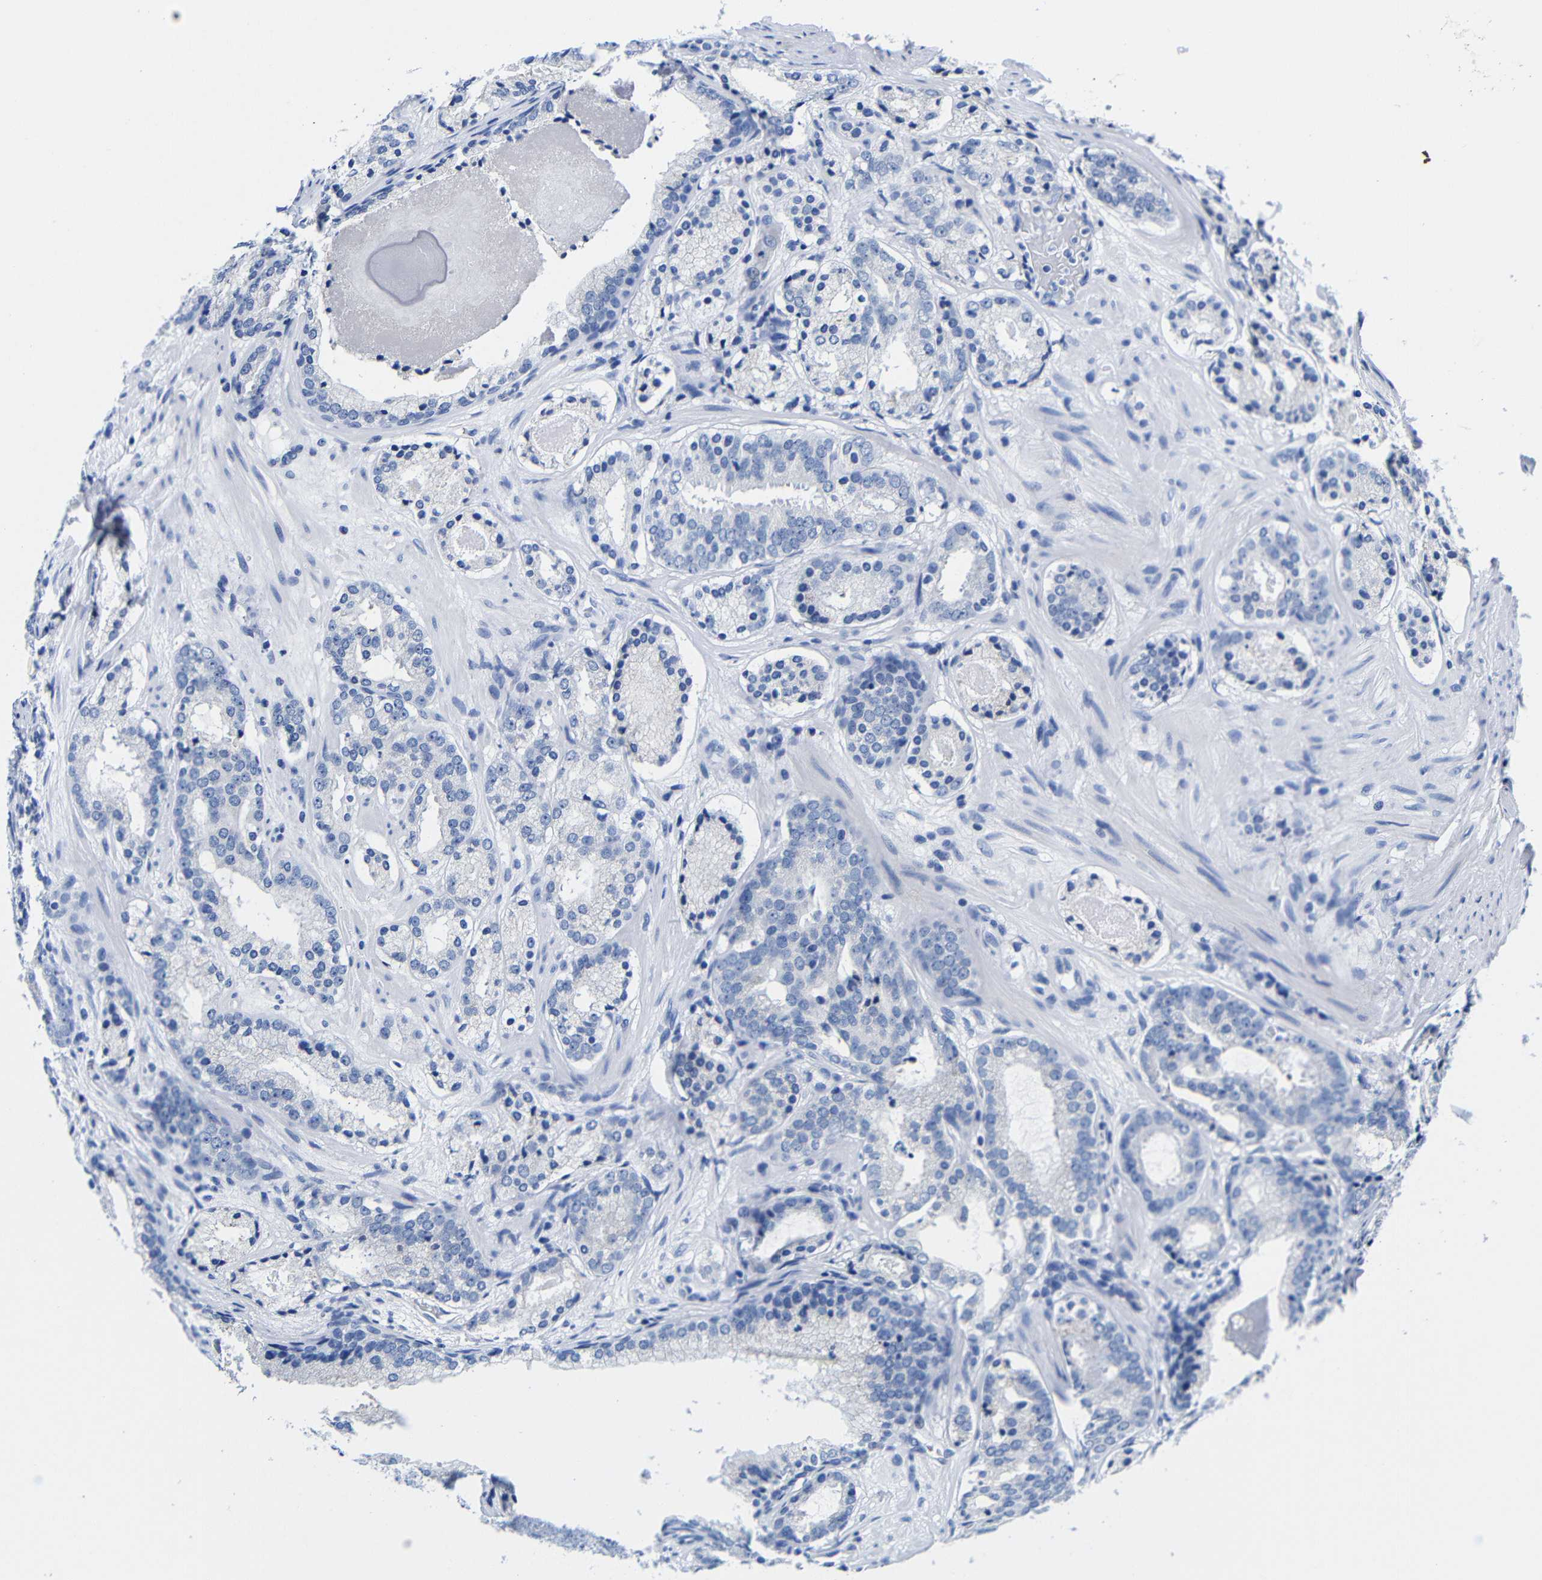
{"staining": {"intensity": "negative", "quantity": "none", "location": "none"}, "tissue": "prostate cancer", "cell_type": "Tumor cells", "image_type": "cancer", "snomed": [{"axis": "morphology", "description": "Adenocarcinoma, Low grade"}, {"axis": "topography", "description": "Prostate"}], "caption": "IHC micrograph of neoplastic tissue: low-grade adenocarcinoma (prostate) stained with DAB (3,3'-diaminobenzidine) shows no significant protein positivity in tumor cells.", "gene": "CLEC4G", "patient": {"sex": "male", "age": 69}}